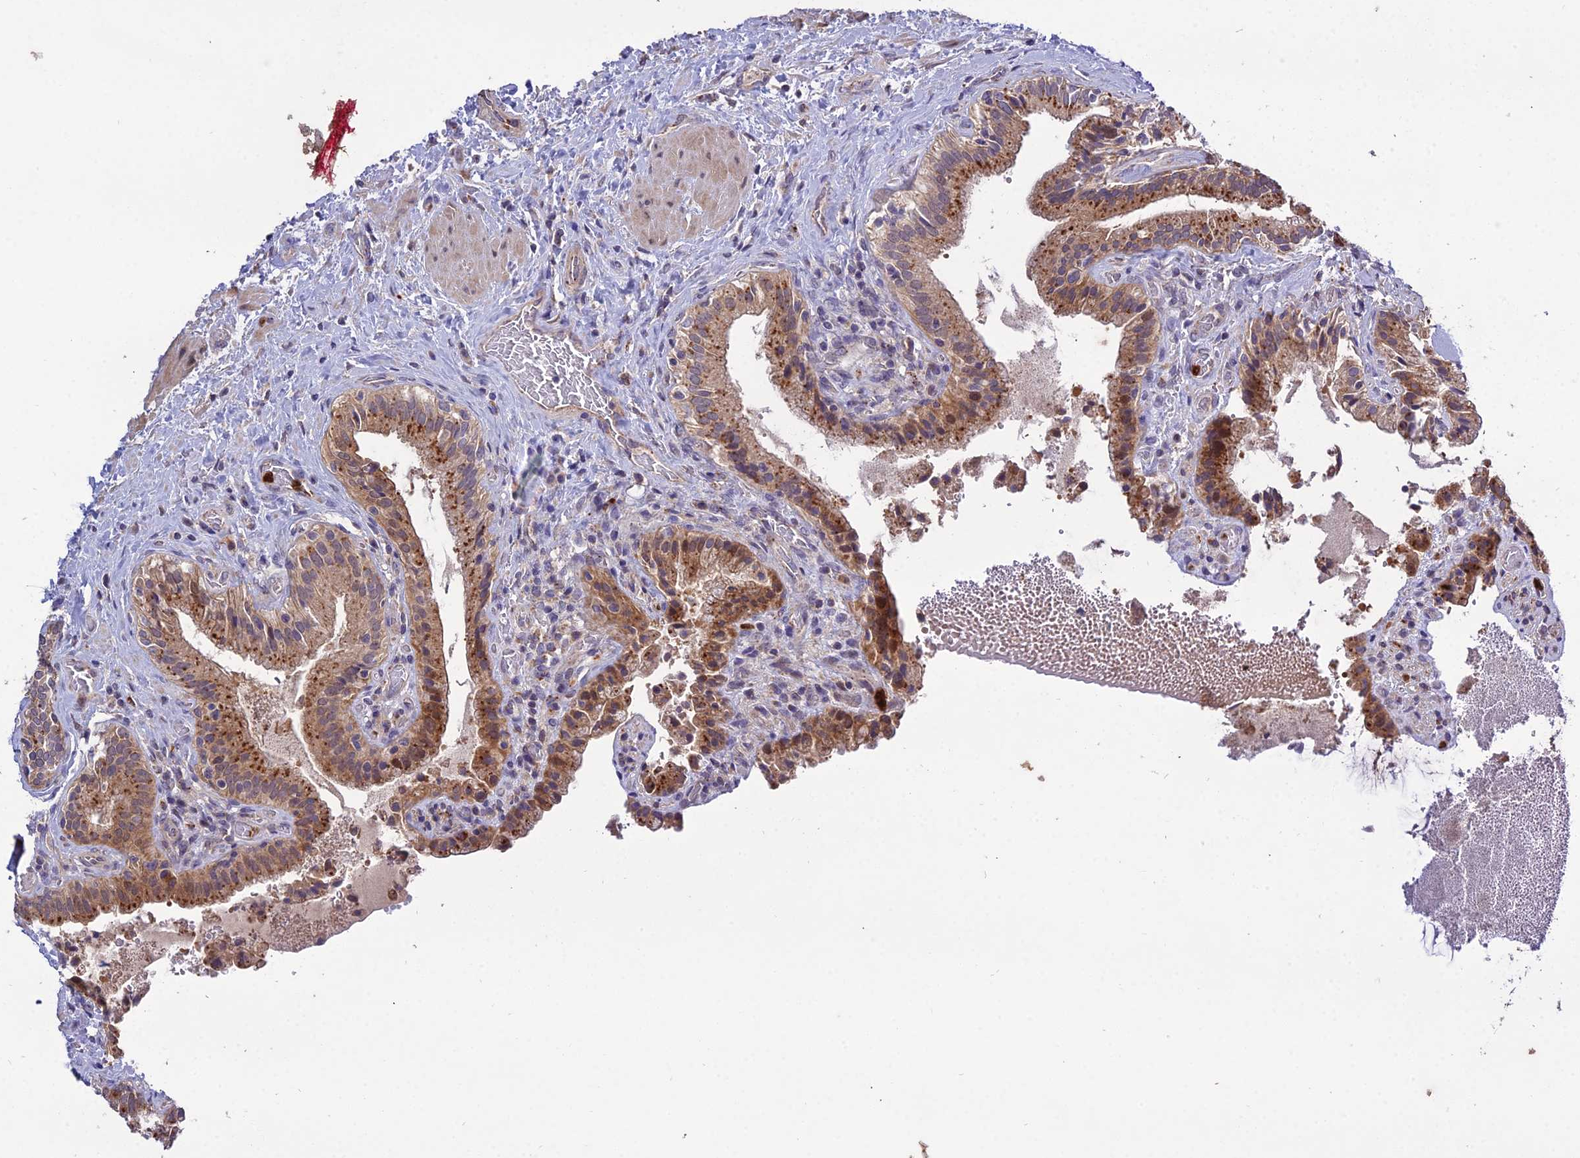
{"staining": {"intensity": "moderate", "quantity": ">75%", "location": "cytoplasmic/membranous"}, "tissue": "gallbladder", "cell_type": "Glandular cells", "image_type": "normal", "snomed": [{"axis": "morphology", "description": "Normal tissue, NOS"}, {"axis": "topography", "description": "Gallbladder"}], "caption": "Glandular cells display medium levels of moderate cytoplasmic/membranous staining in about >75% of cells in benign gallbladder. Immunohistochemistry stains the protein in brown and the nuclei are stained blue.", "gene": "EID2", "patient": {"sex": "male", "age": 24}}